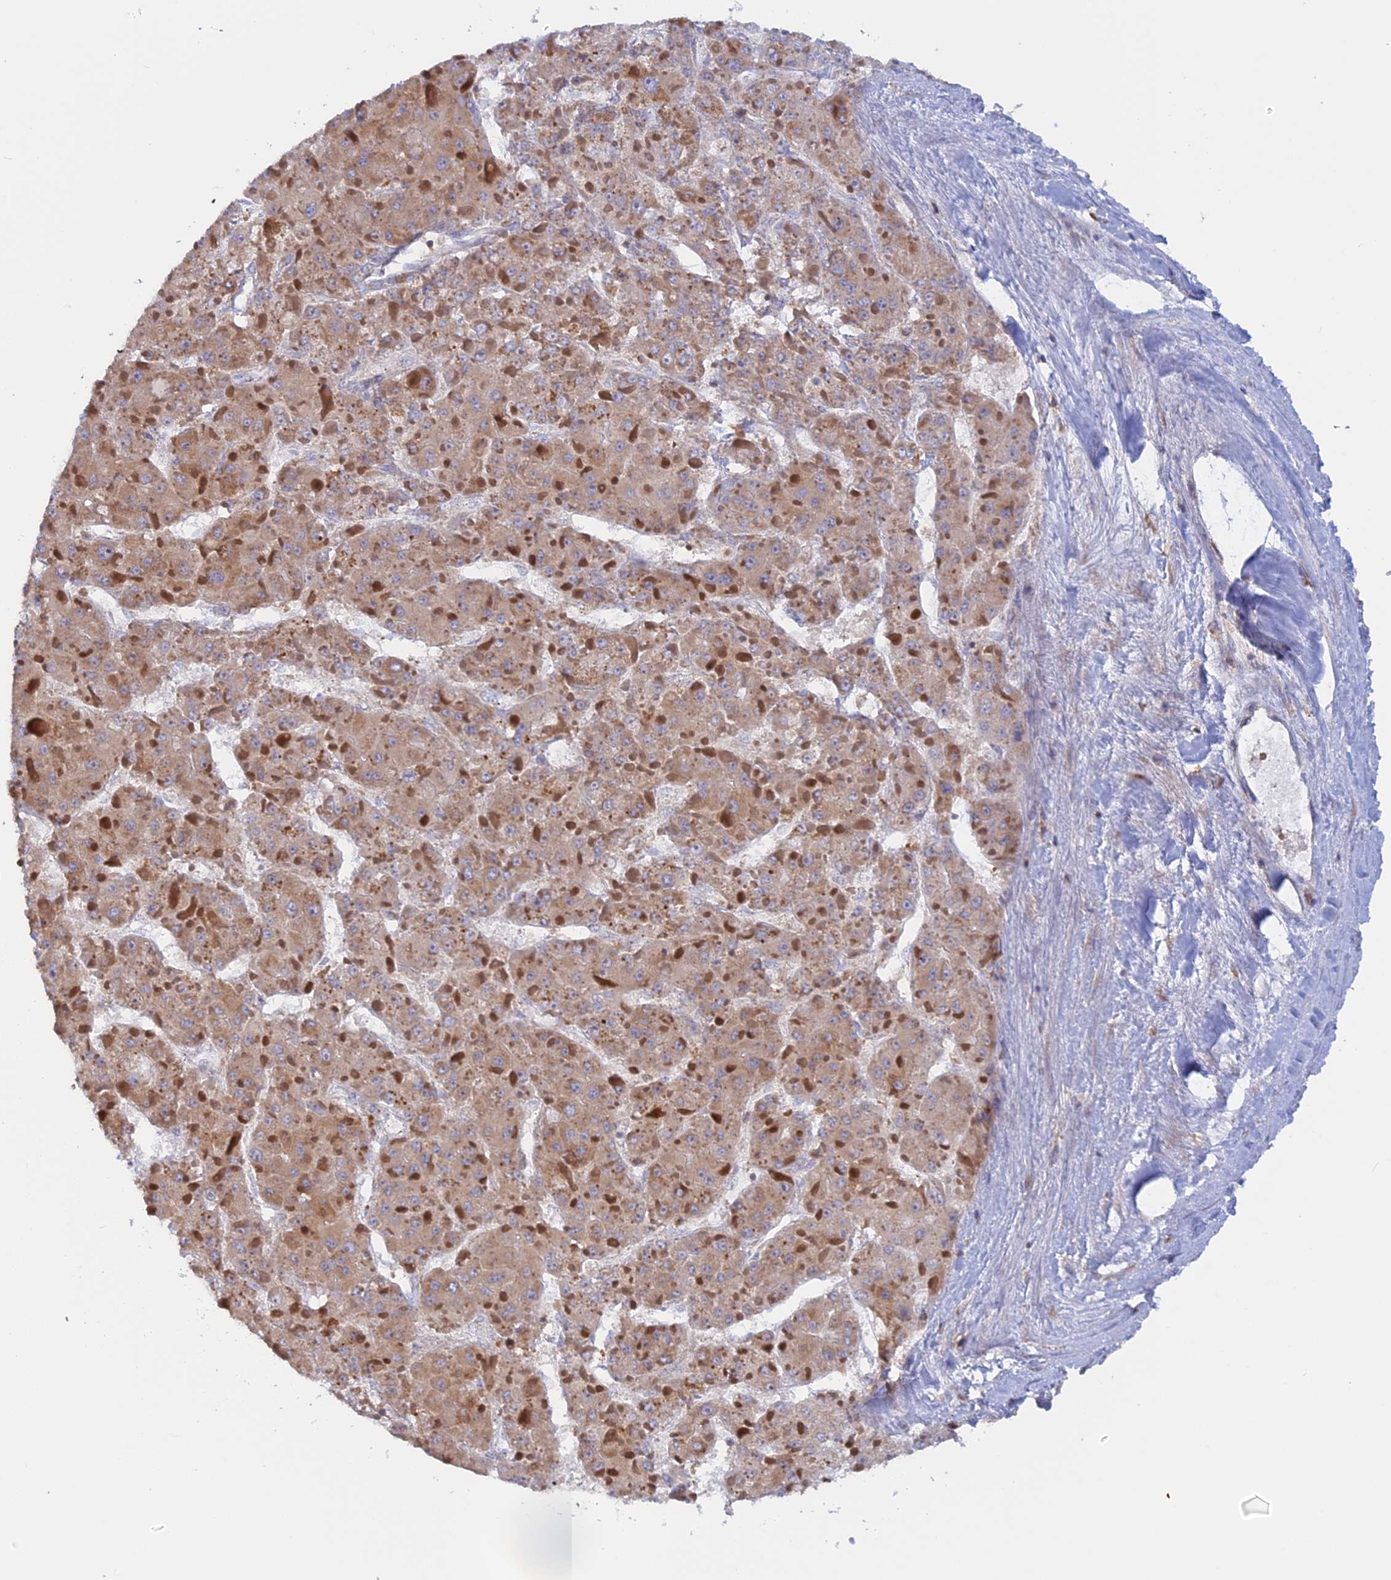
{"staining": {"intensity": "moderate", "quantity": ">75%", "location": "cytoplasmic/membranous"}, "tissue": "liver cancer", "cell_type": "Tumor cells", "image_type": "cancer", "snomed": [{"axis": "morphology", "description": "Carcinoma, Hepatocellular, NOS"}, {"axis": "topography", "description": "Liver"}], "caption": "IHC photomicrograph of neoplastic tissue: human liver hepatocellular carcinoma stained using IHC shows medium levels of moderate protein expression localized specifically in the cytoplasmic/membranous of tumor cells, appearing as a cytoplasmic/membranous brown color.", "gene": "GMIP", "patient": {"sex": "female", "age": 73}}